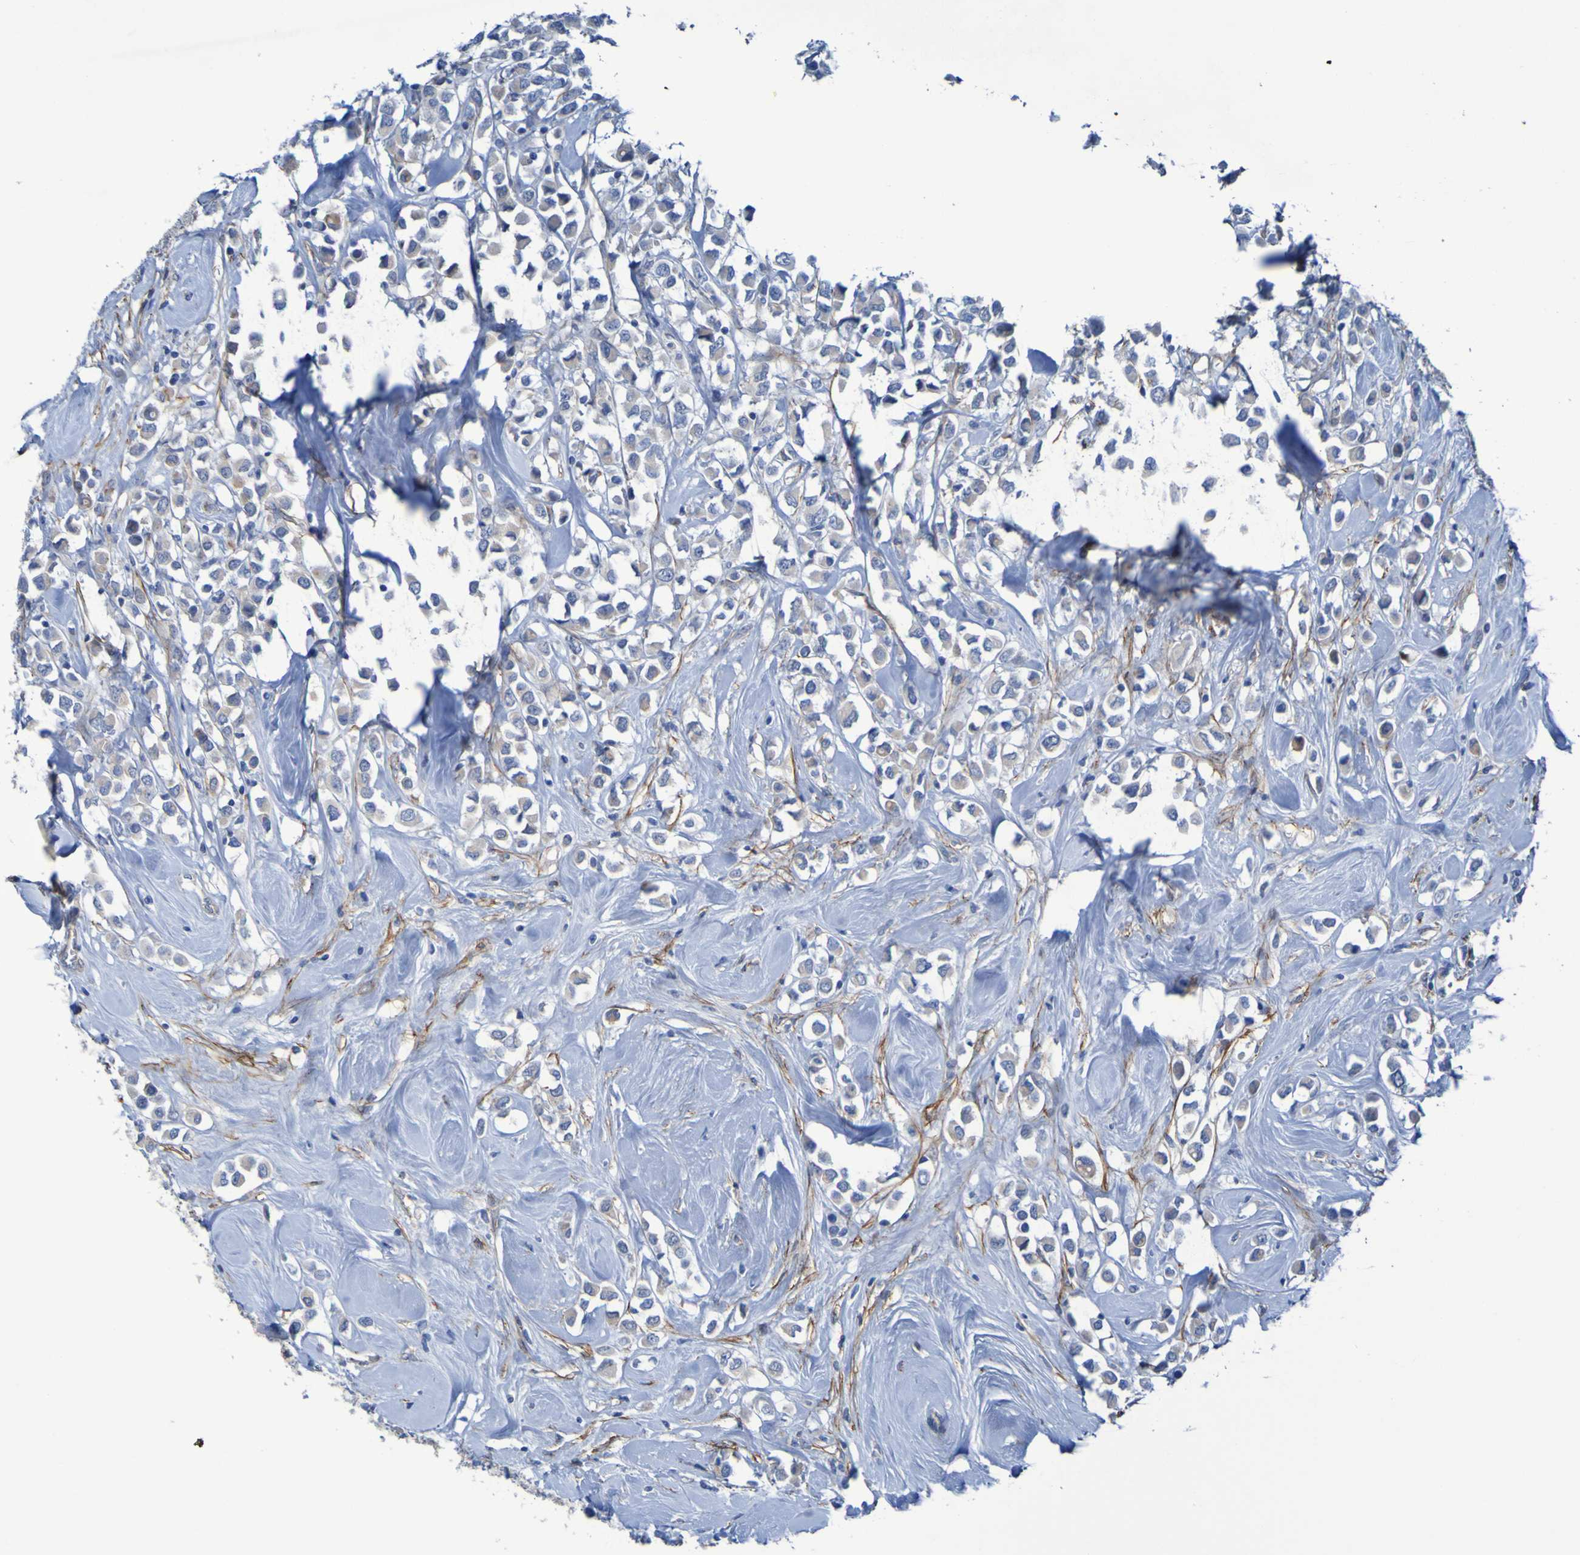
{"staining": {"intensity": "negative", "quantity": "none", "location": "none"}, "tissue": "breast cancer", "cell_type": "Tumor cells", "image_type": "cancer", "snomed": [{"axis": "morphology", "description": "Duct carcinoma"}, {"axis": "topography", "description": "Breast"}], "caption": "Micrograph shows no protein positivity in tumor cells of breast infiltrating ductal carcinoma tissue.", "gene": "LPP", "patient": {"sex": "female", "age": 61}}